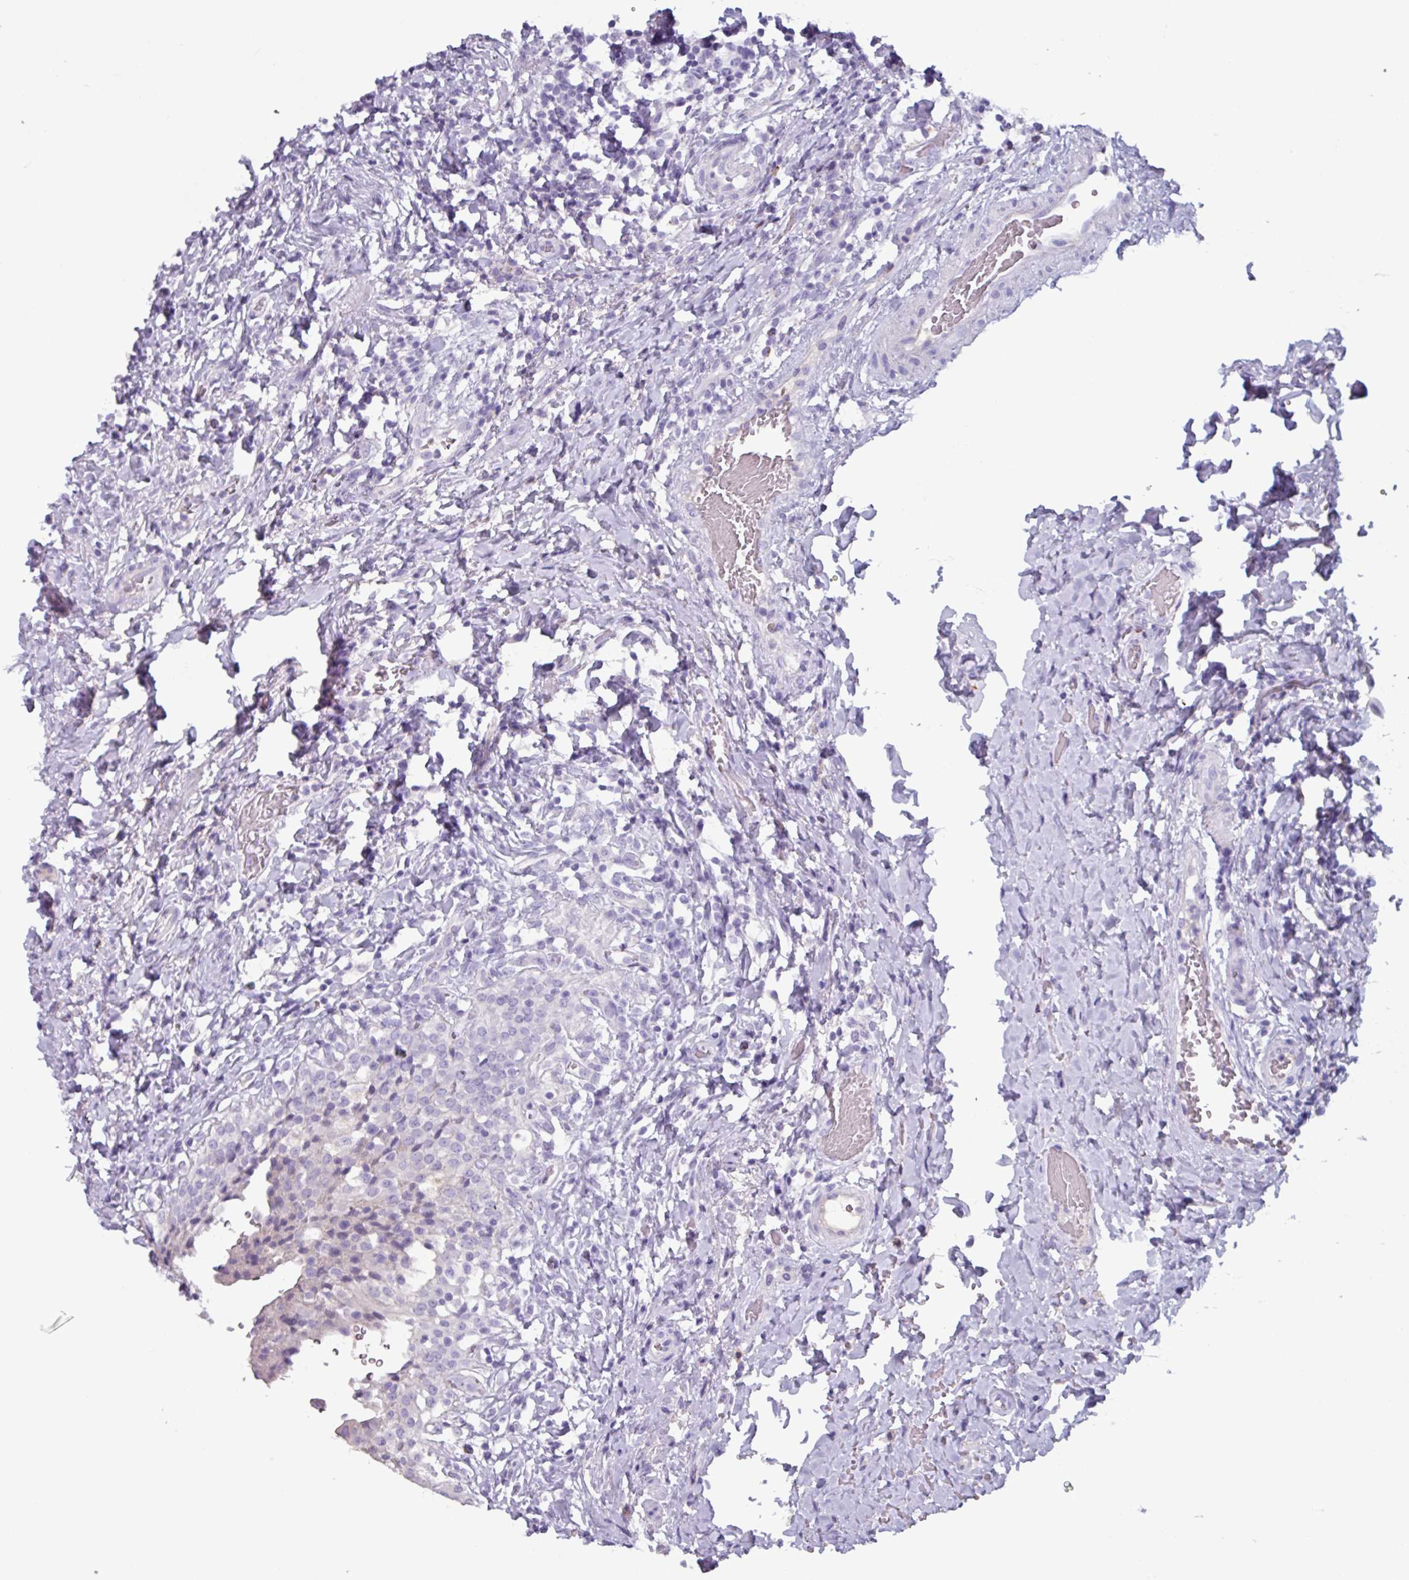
{"staining": {"intensity": "negative", "quantity": "none", "location": "none"}, "tissue": "urinary bladder", "cell_type": "Urothelial cells", "image_type": "normal", "snomed": [{"axis": "morphology", "description": "Normal tissue, NOS"}, {"axis": "morphology", "description": "Inflammation, NOS"}, {"axis": "topography", "description": "Urinary bladder"}], "caption": "Human urinary bladder stained for a protein using IHC exhibits no positivity in urothelial cells.", "gene": "OR2T10", "patient": {"sex": "male", "age": 64}}